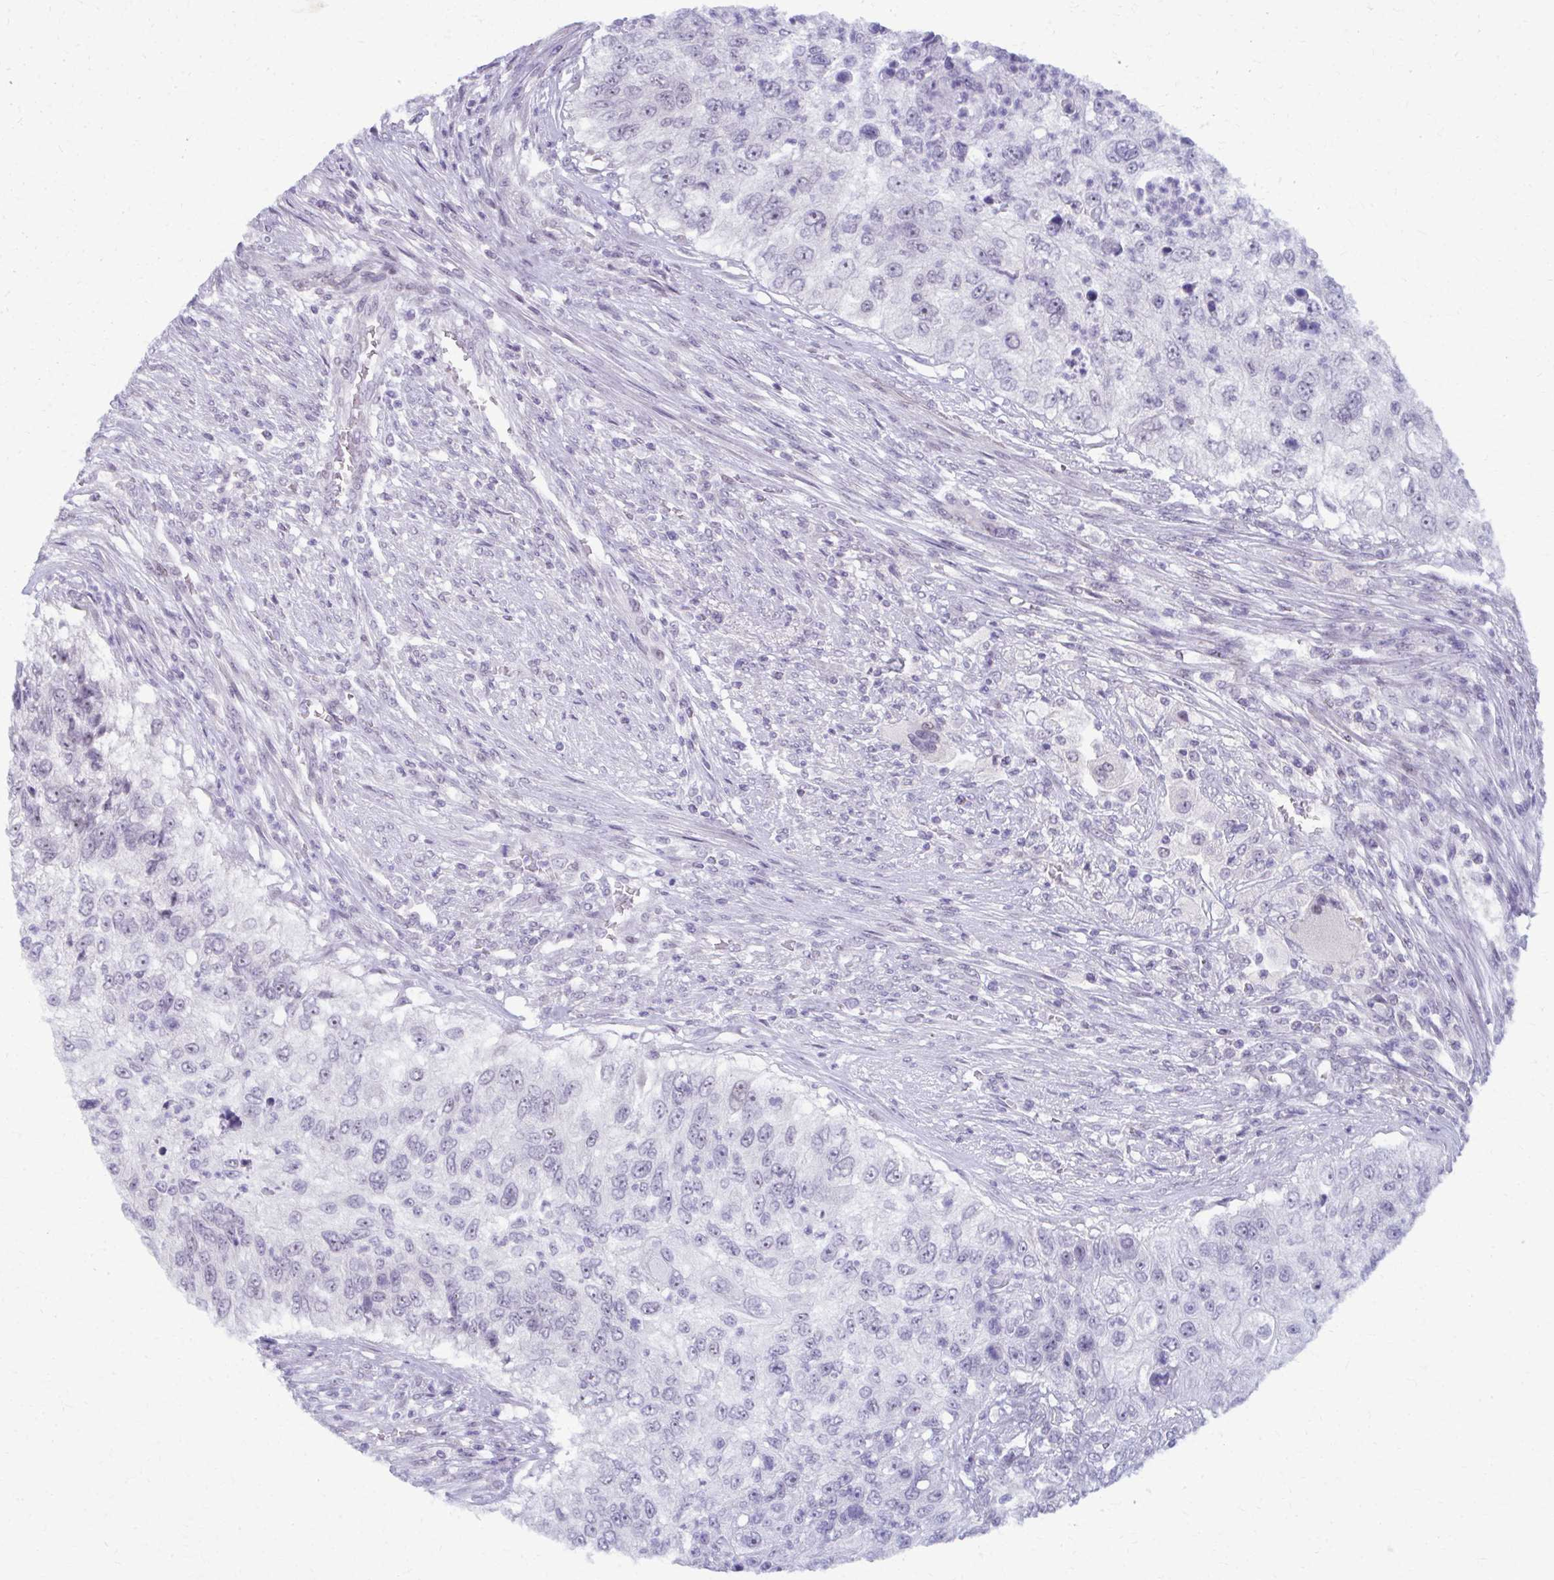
{"staining": {"intensity": "negative", "quantity": "none", "location": "none"}, "tissue": "urothelial cancer", "cell_type": "Tumor cells", "image_type": "cancer", "snomed": [{"axis": "morphology", "description": "Urothelial carcinoma, High grade"}, {"axis": "topography", "description": "Urinary bladder"}], "caption": "This image is of urothelial cancer stained with immunohistochemistry to label a protein in brown with the nuclei are counter-stained blue. There is no expression in tumor cells.", "gene": "MAF1", "patient": {"sex": "female", "age": 60}}